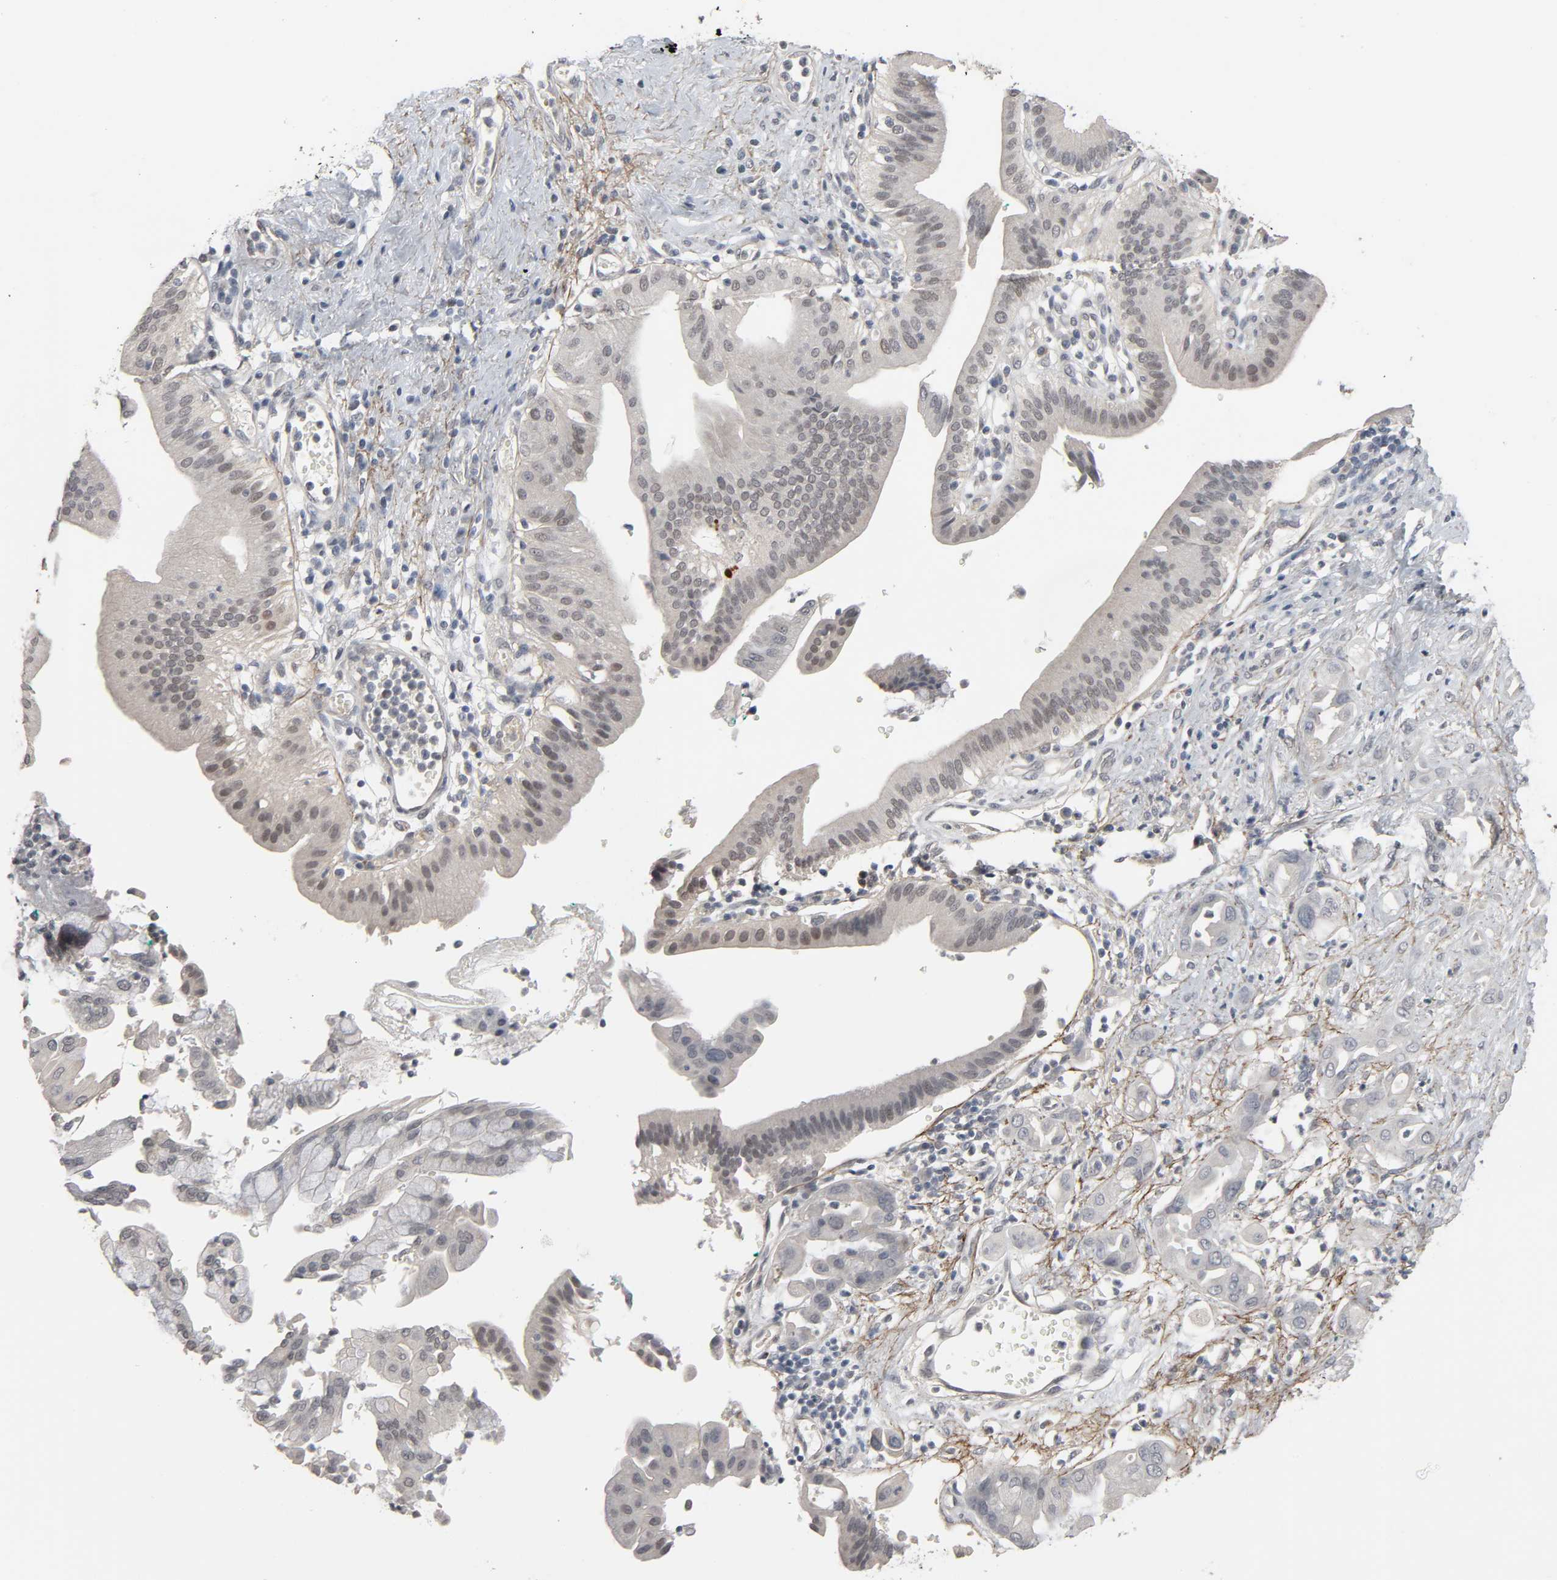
{"staining": {"intensity": "negative", "quantity": "none", "location": "none"}, "tissue": "pancreatic cancer", "cell_type": "Tumor cells", "image_type": "cancer", "snomed": [{"axis": "morphology", "description": "Adenocarcinoma, NOS"}, {"axis": "morphology", "description": "Adenocarcinoma, metastatic, NOS"}, {"axis": "topography", "description": "Lymph node"}, {"axis": "topography", "description": "Pancreas"}, {"axis": "topography", "description": "Duodenum"}], "caption": "DAB immunohistochemical staining of pancreatic cancer demonstrates no significant staining in tumor cells.", "gene": "ZNF222", "patient": {"sex": "female", "age": 64}}